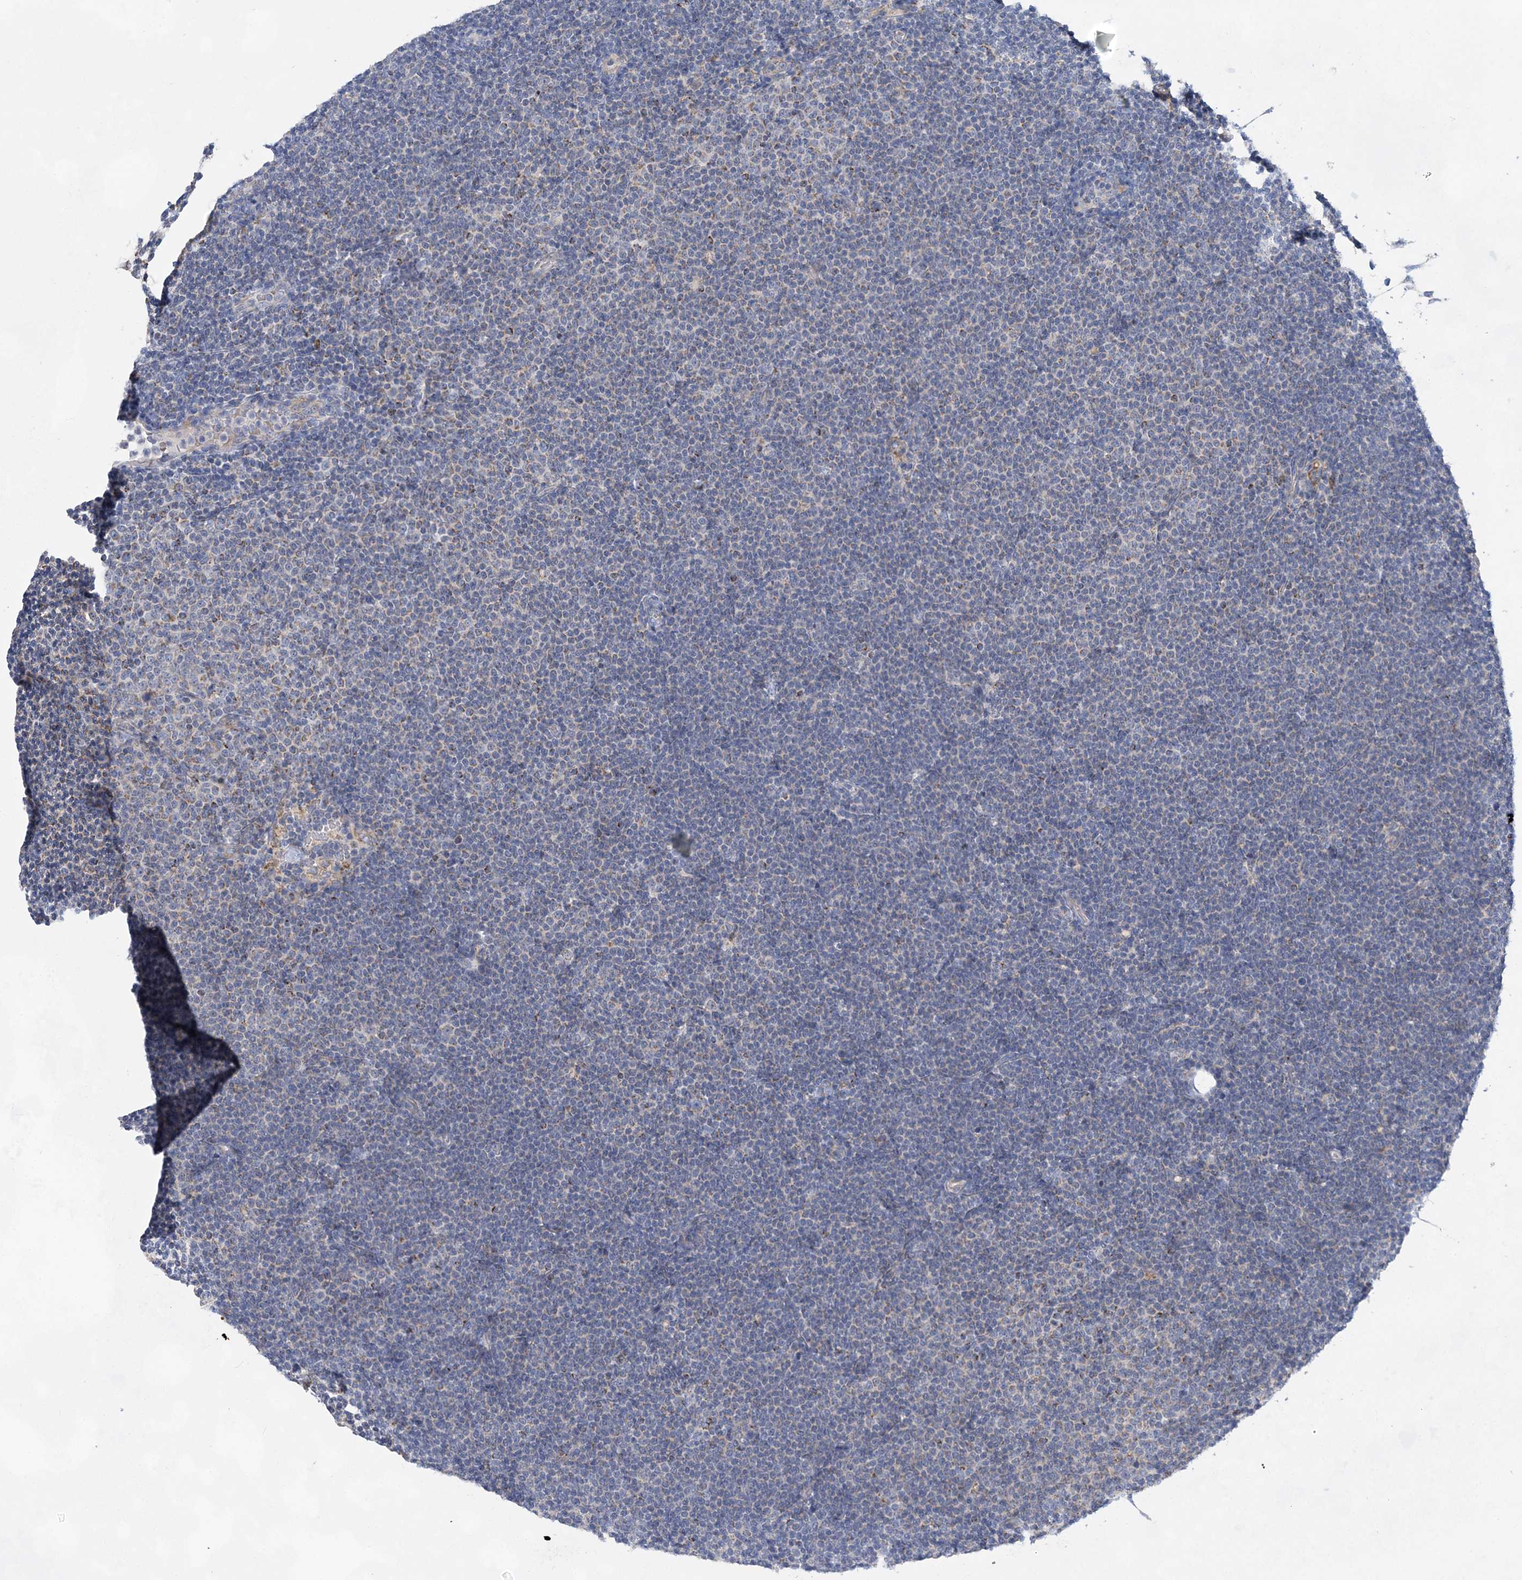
{"staining": {"intensity": "negative", "quantity": "none", "location": "none"}, "tissue": "lymphoma", "cell_type": "Tumor cells", "image_type": "cancer", "snomed": [{"axis": "morphology", "description": "Malignant lymphoma, non-Hodgkin's type, Low grade"}, {"axis": "topography", "description": "Lymph node"}], "caption": "The image displays no staining of tumor cells in malignant lymphoma, non-Hodgkin's type (low-grade). Brightfield microscopy of immunohistochemistry stained with DAB (brown) and hematoxylin (blue), captured at high magnification.", "gene": "TRAPPC13", "patient": {"sex": "female", "age": 53}}